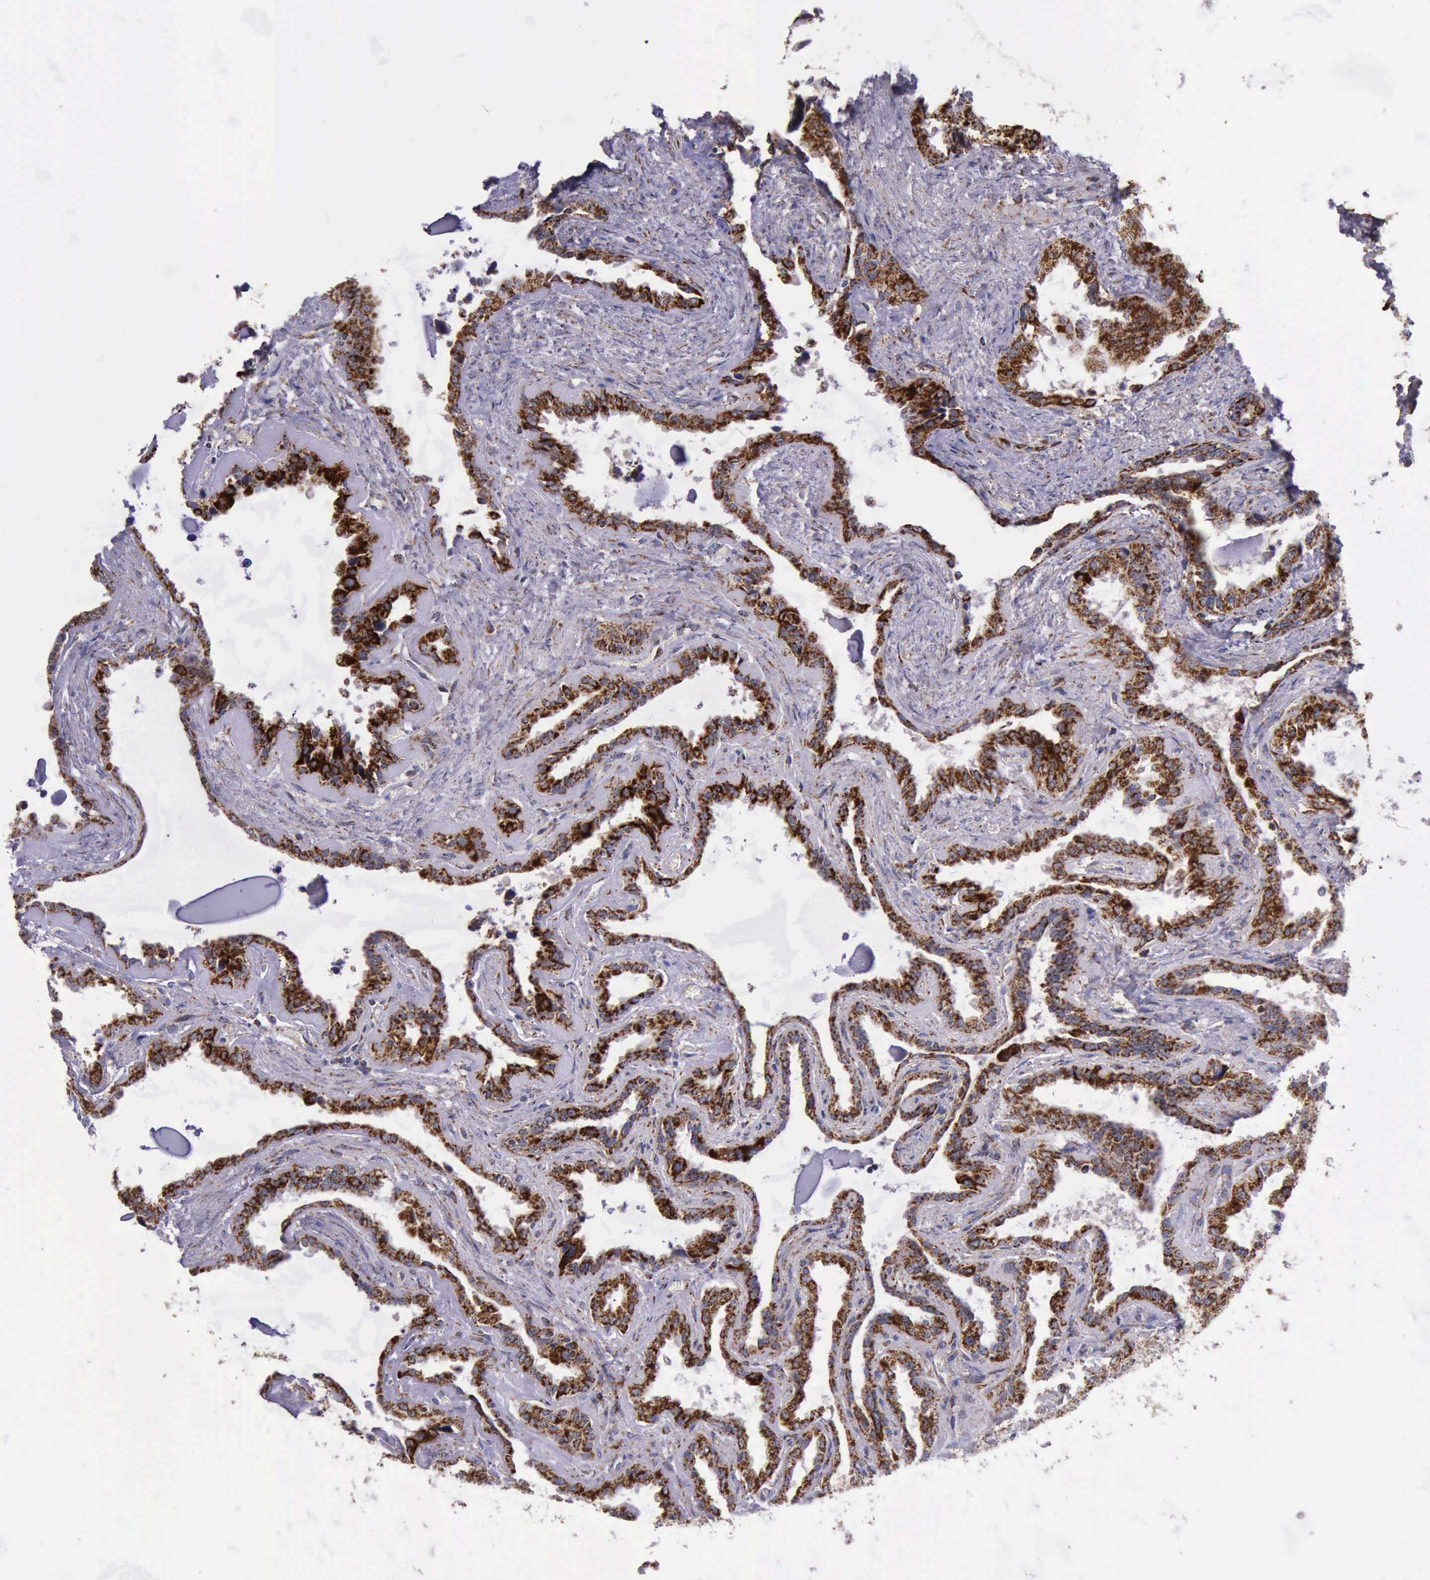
{"staining": {"intensity": "strong", "quantity": ">75%", "location": "cytoplasmic/membranous"}, "tissue": "seminal vesicle", "cell_type": "Glandular cells", "image_type": "normal", "snomed": [{"axis": "morphology", "description": "Normal tissue, NOS"}, {"axis": "morphology", "description": "Inflammation, NOS"}, {"axis": "topography", "description": "Urinary bladder"}, {"axis": "topography", "description": "Prostate"}, {"axis": "topography", "description": "Seminal veicle"}], "caption": "Glandular cells reveal high levels of strong cytoplasmic/membranous expression in about >75% of cells in normal human seminal vesicle. The staining was performed using DAB (3,3'-diaminobenzidine), with brown indicating positive protein expression. Nuclei are stained blue with hematoxylin.", "gene": "TXN2", "patient": {"sex": "male", "age": 82}}